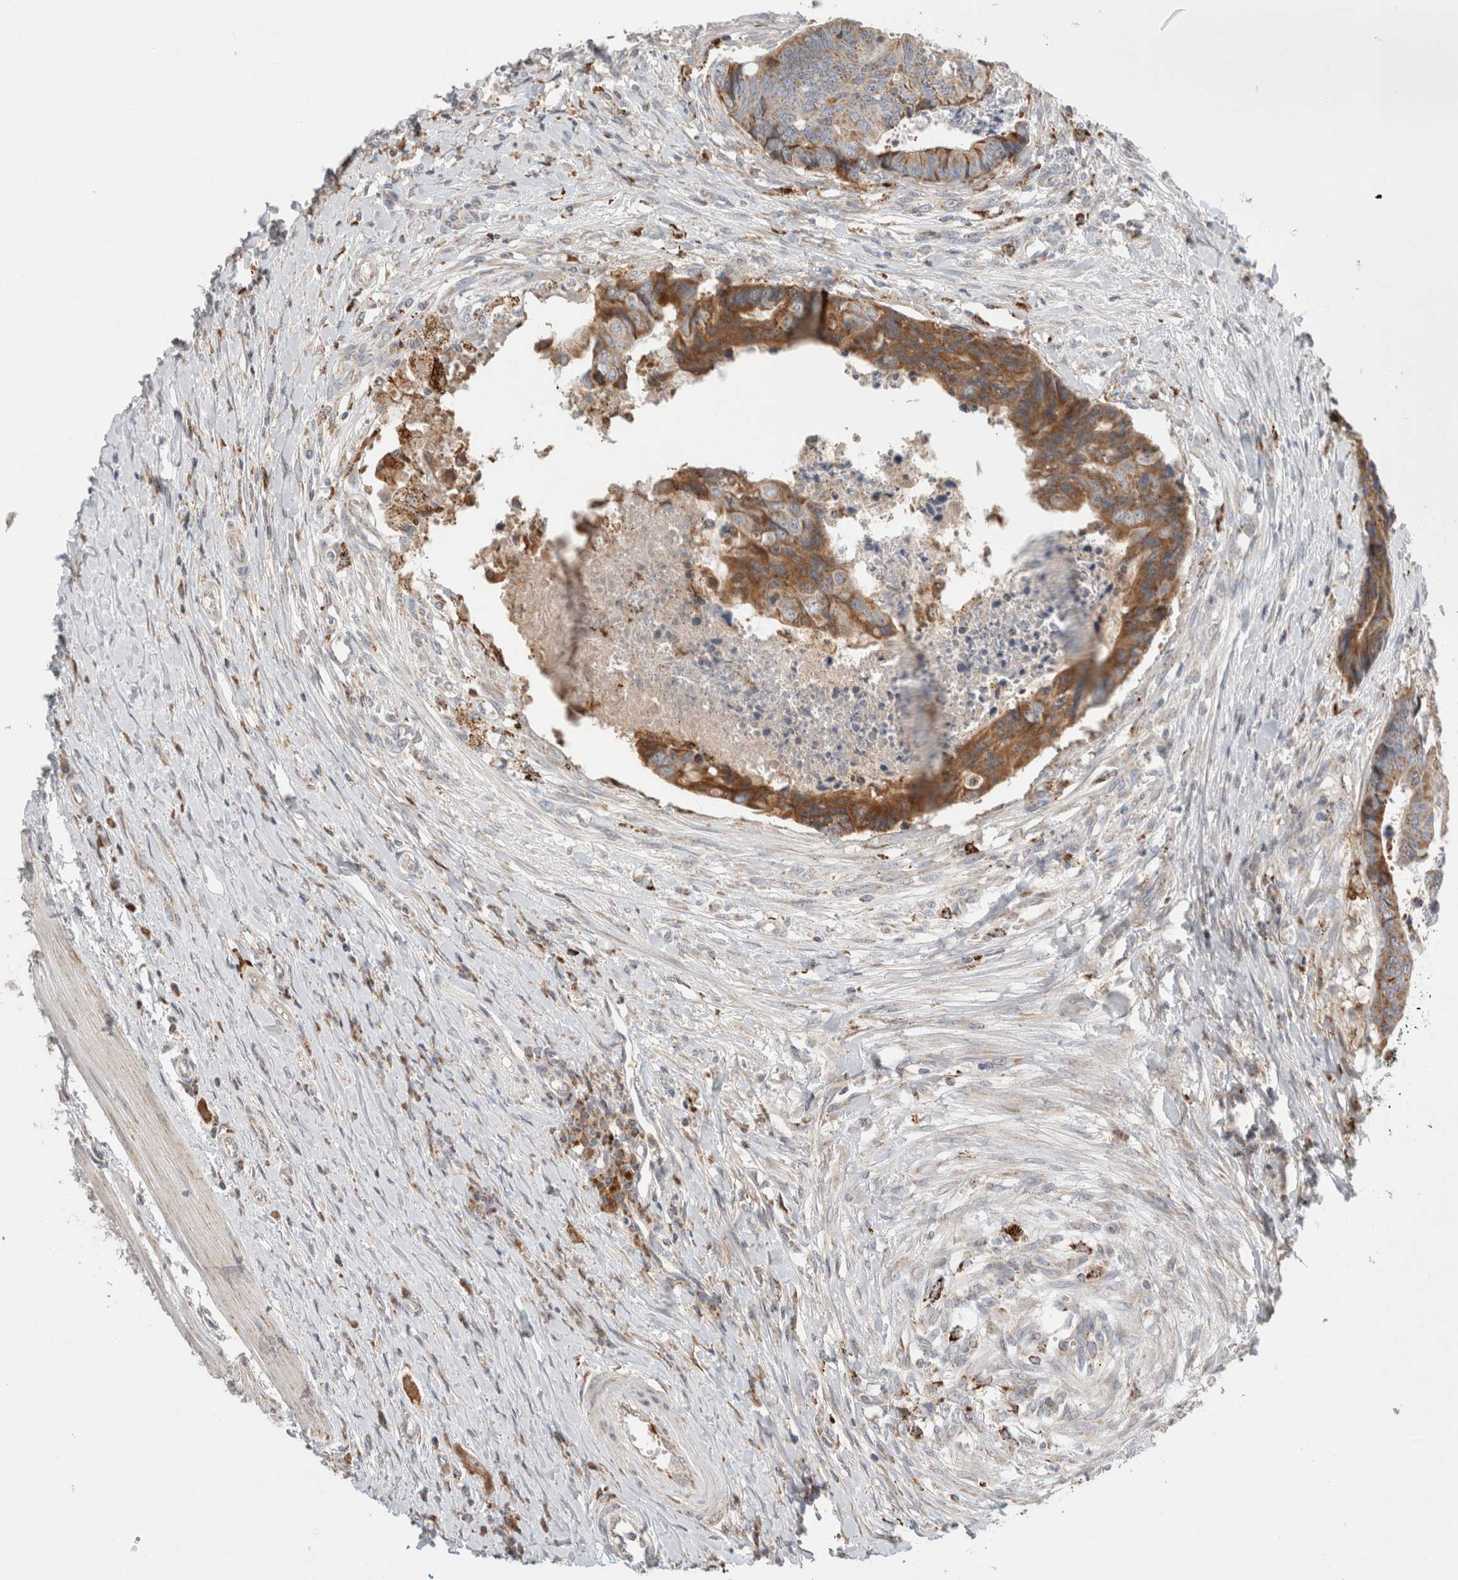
{"staining": {"intensity": "moderate", "quantity": ">75%", "location": "cytoplasmic/membranous"}, "tissue": "colorectal cancer", "cell_type": "Tumor cells", "image_type": "cancer", "snomed": [{"axis": "morphology", "description": "Adenocarcinoma, NOS"}, {"axis": "topography", "description": "Rectum"}], "caption": "Immunohistochemistry (IHC) (DAB) staining of human adenocarcinoma (colorectal) reveals moderate cytoplasmic/membranous protein expression in about >75% of tumor cells.", "gene": "HROB", "patient": {"sex": "male", "age": 84}}